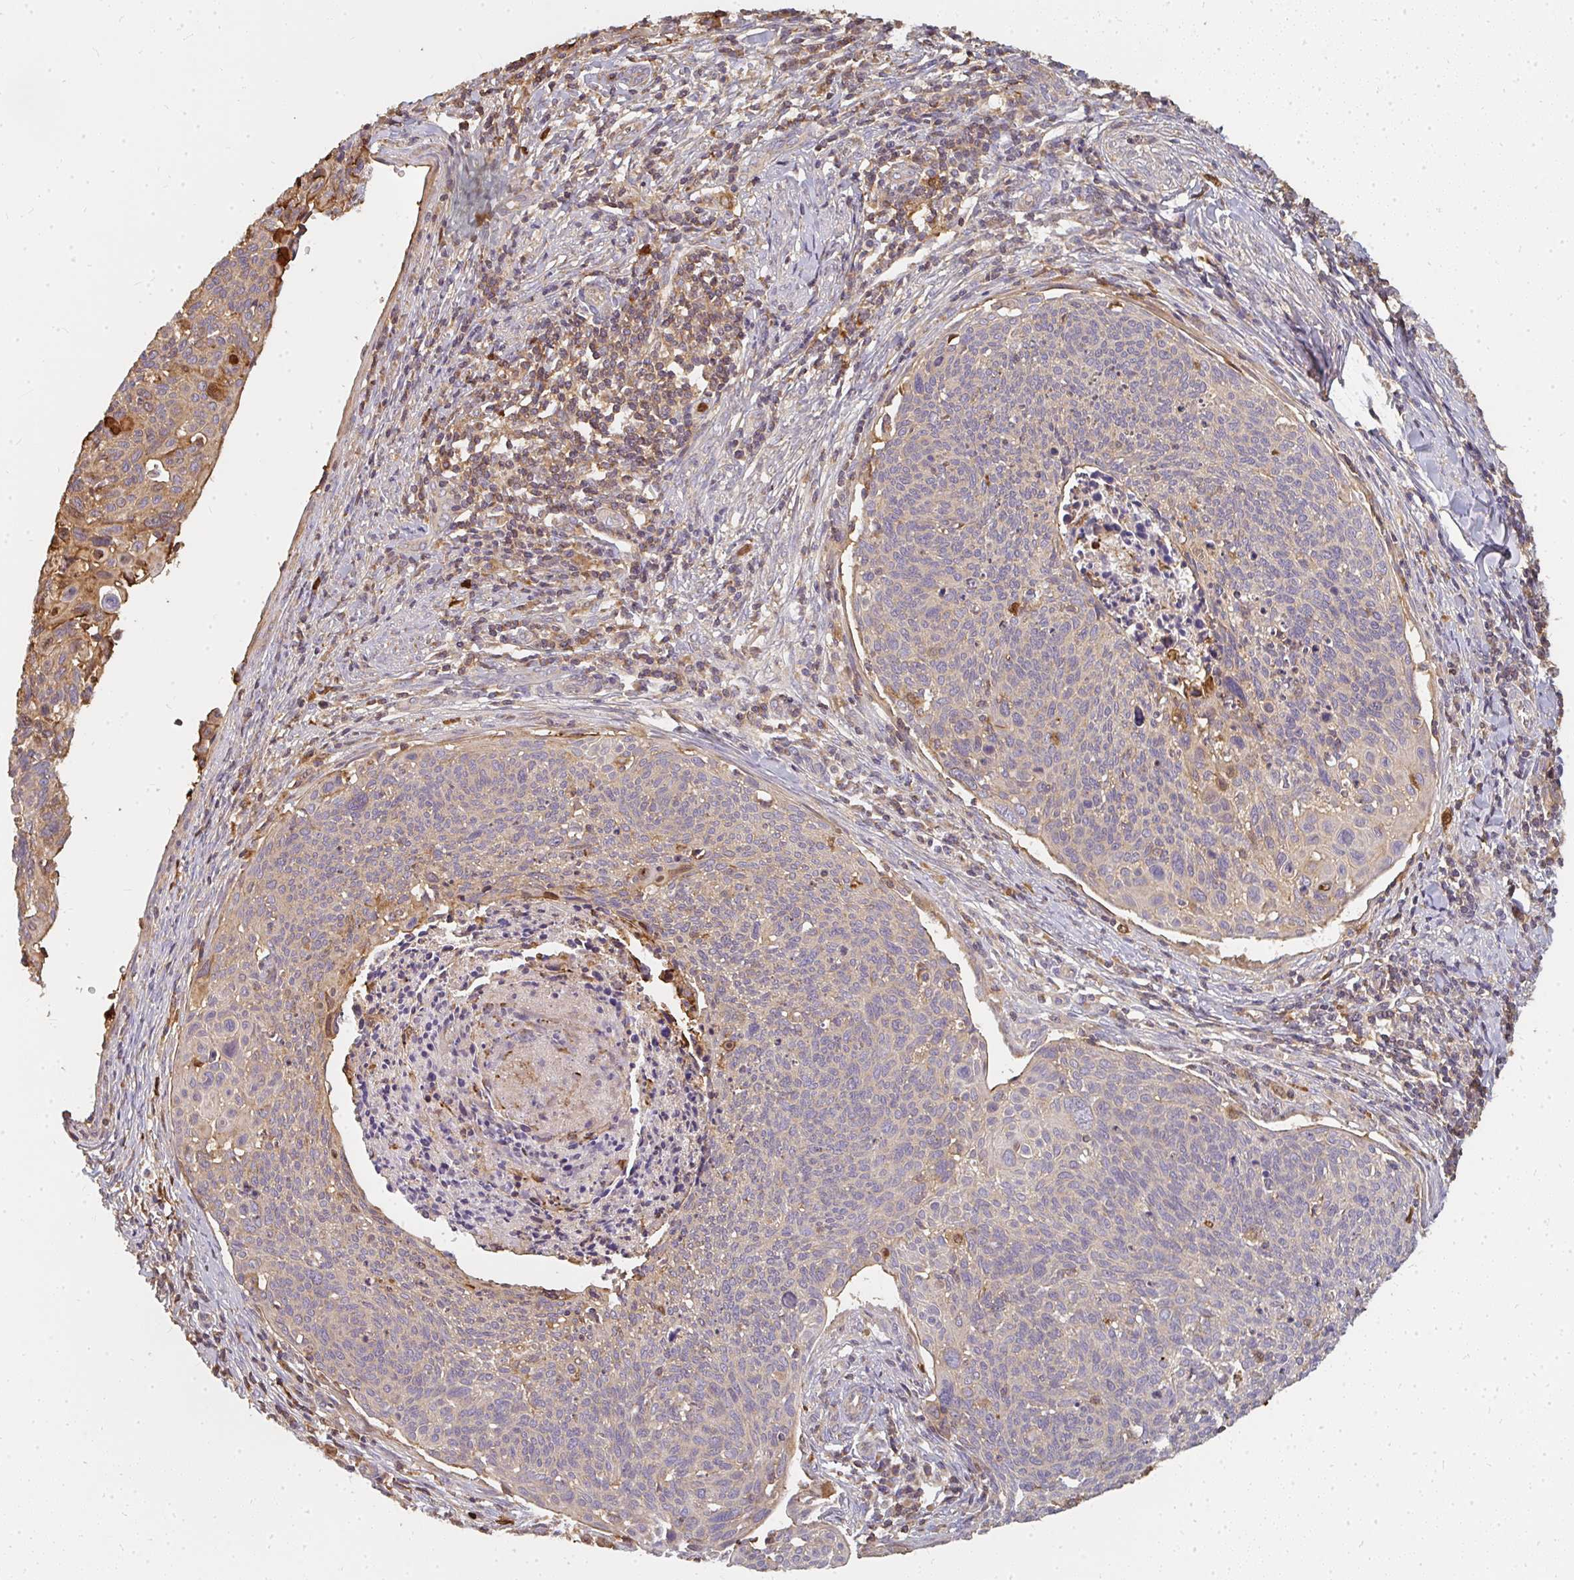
{"staining": {"intensity": "moderate", "quantity": "<25%", "location": "cytoplasmic/membranous,nuclear"}, "tissue": "cervical cancer", "cell_type": "Tumor cells", "image_type": "cancer", "snomed": [{"axis": "morphology", "description": "Squamous cell carcinoma, NOS"}, {"axis": "topography", "description": "Cervix"}], "caption": "A high-resolution micrograph shows IHC staining of squamous cell carcinoma (cervical), which reveals moderate cytoplasmic/membranous and nuclear staining in approximately <25% of tumor cells.", "gene": "CNTRL", "patient": {"sex": "female", "age": 49}}